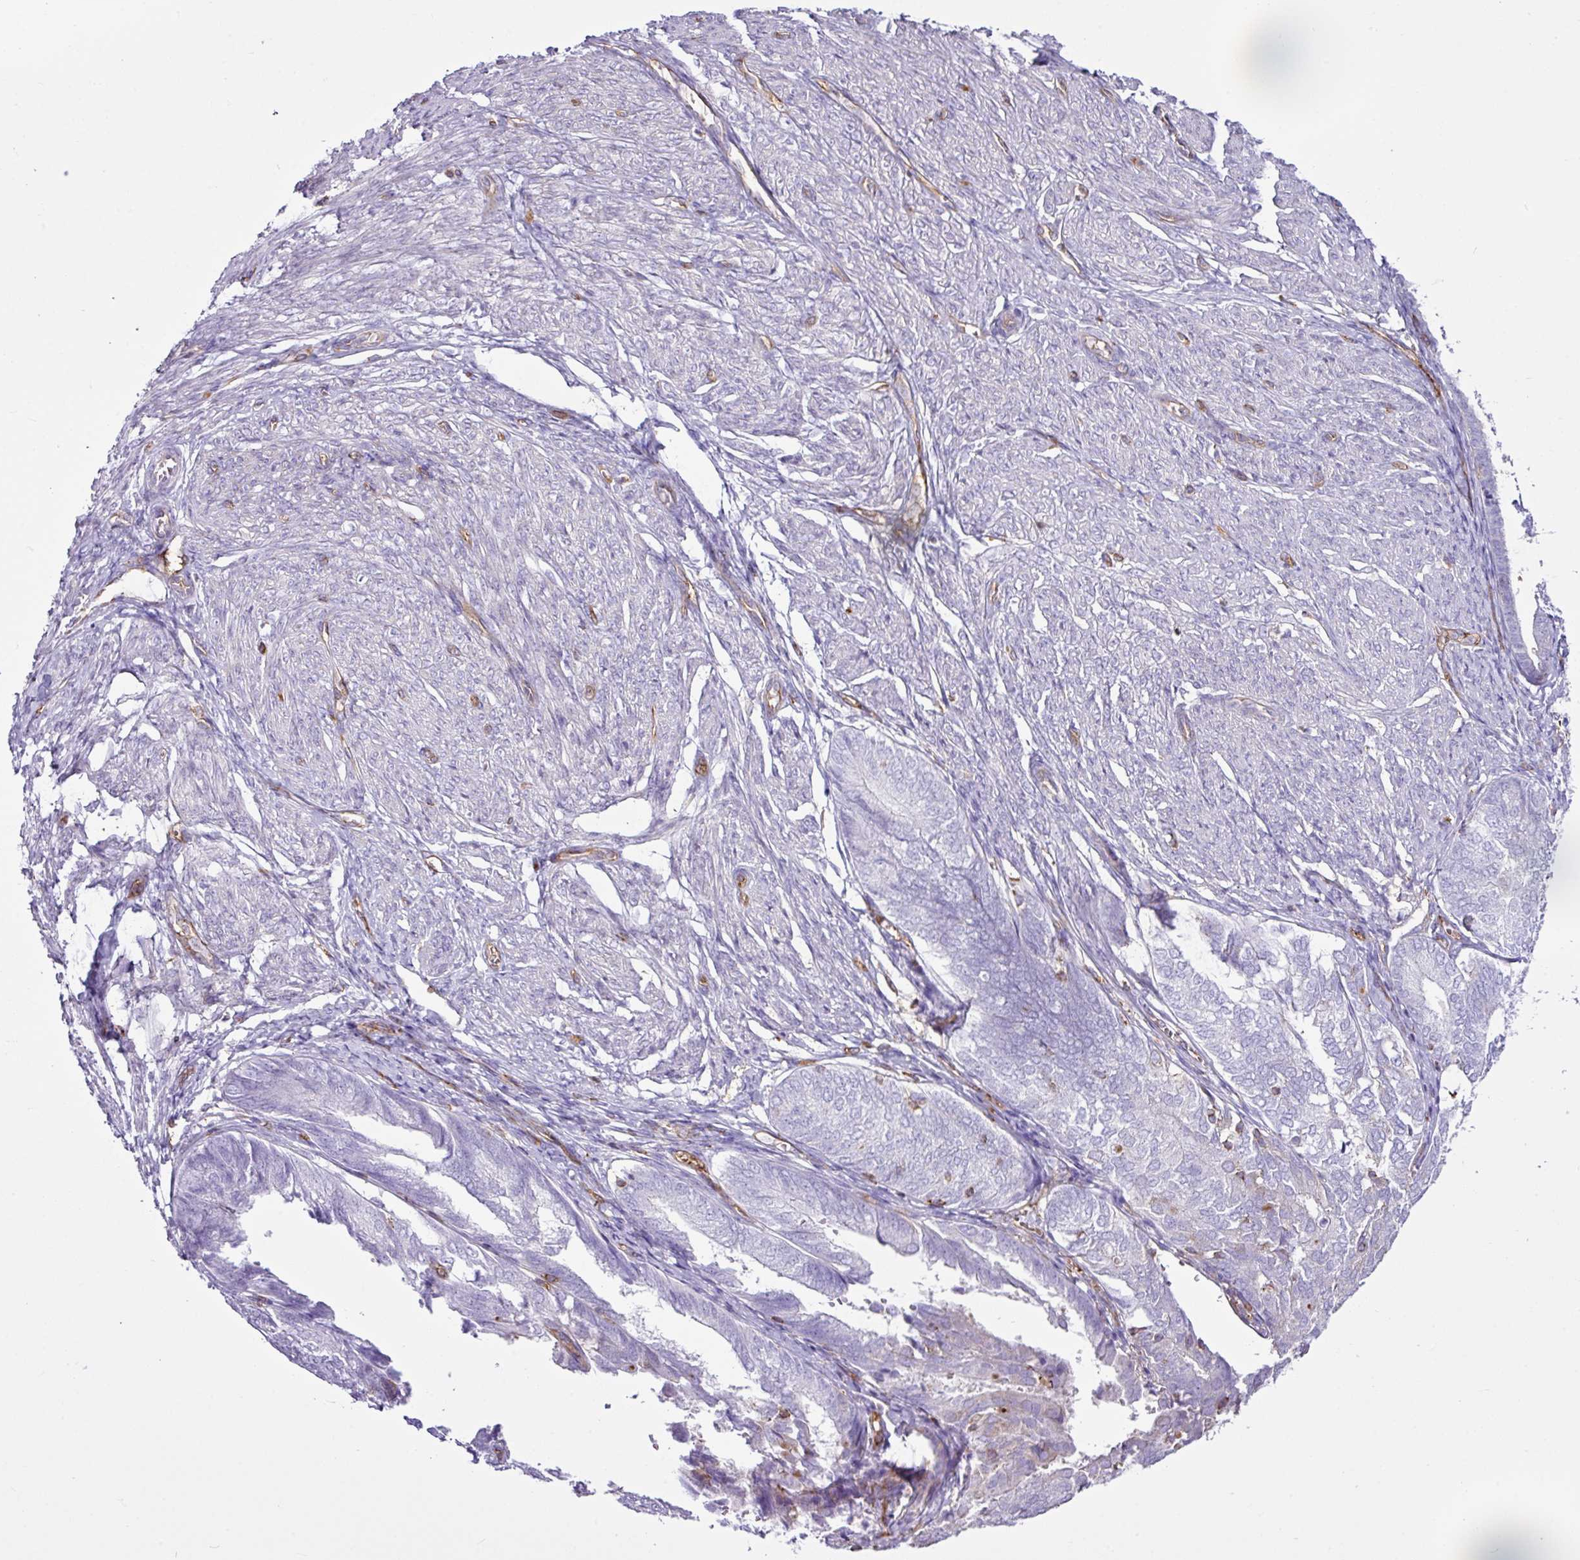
{"staining": {"intensity": "negative", "quantity": "none", "location": "none"}, "tissue": "endometrial cancer", "cell_type": "Tumor cells", "image_type": "cancer", "snomed": [{"axis": "morphology", "description": "Adenocarcinoma, NOS"}, {"axis": "topography", "description": "Endometrium"}], "caption": "The micrograph demonstrates no staining of tumor cells in adenocarcinoma (endometrial).", "gene": "EME2", "patient": {"sex": "female", "age": 87}}